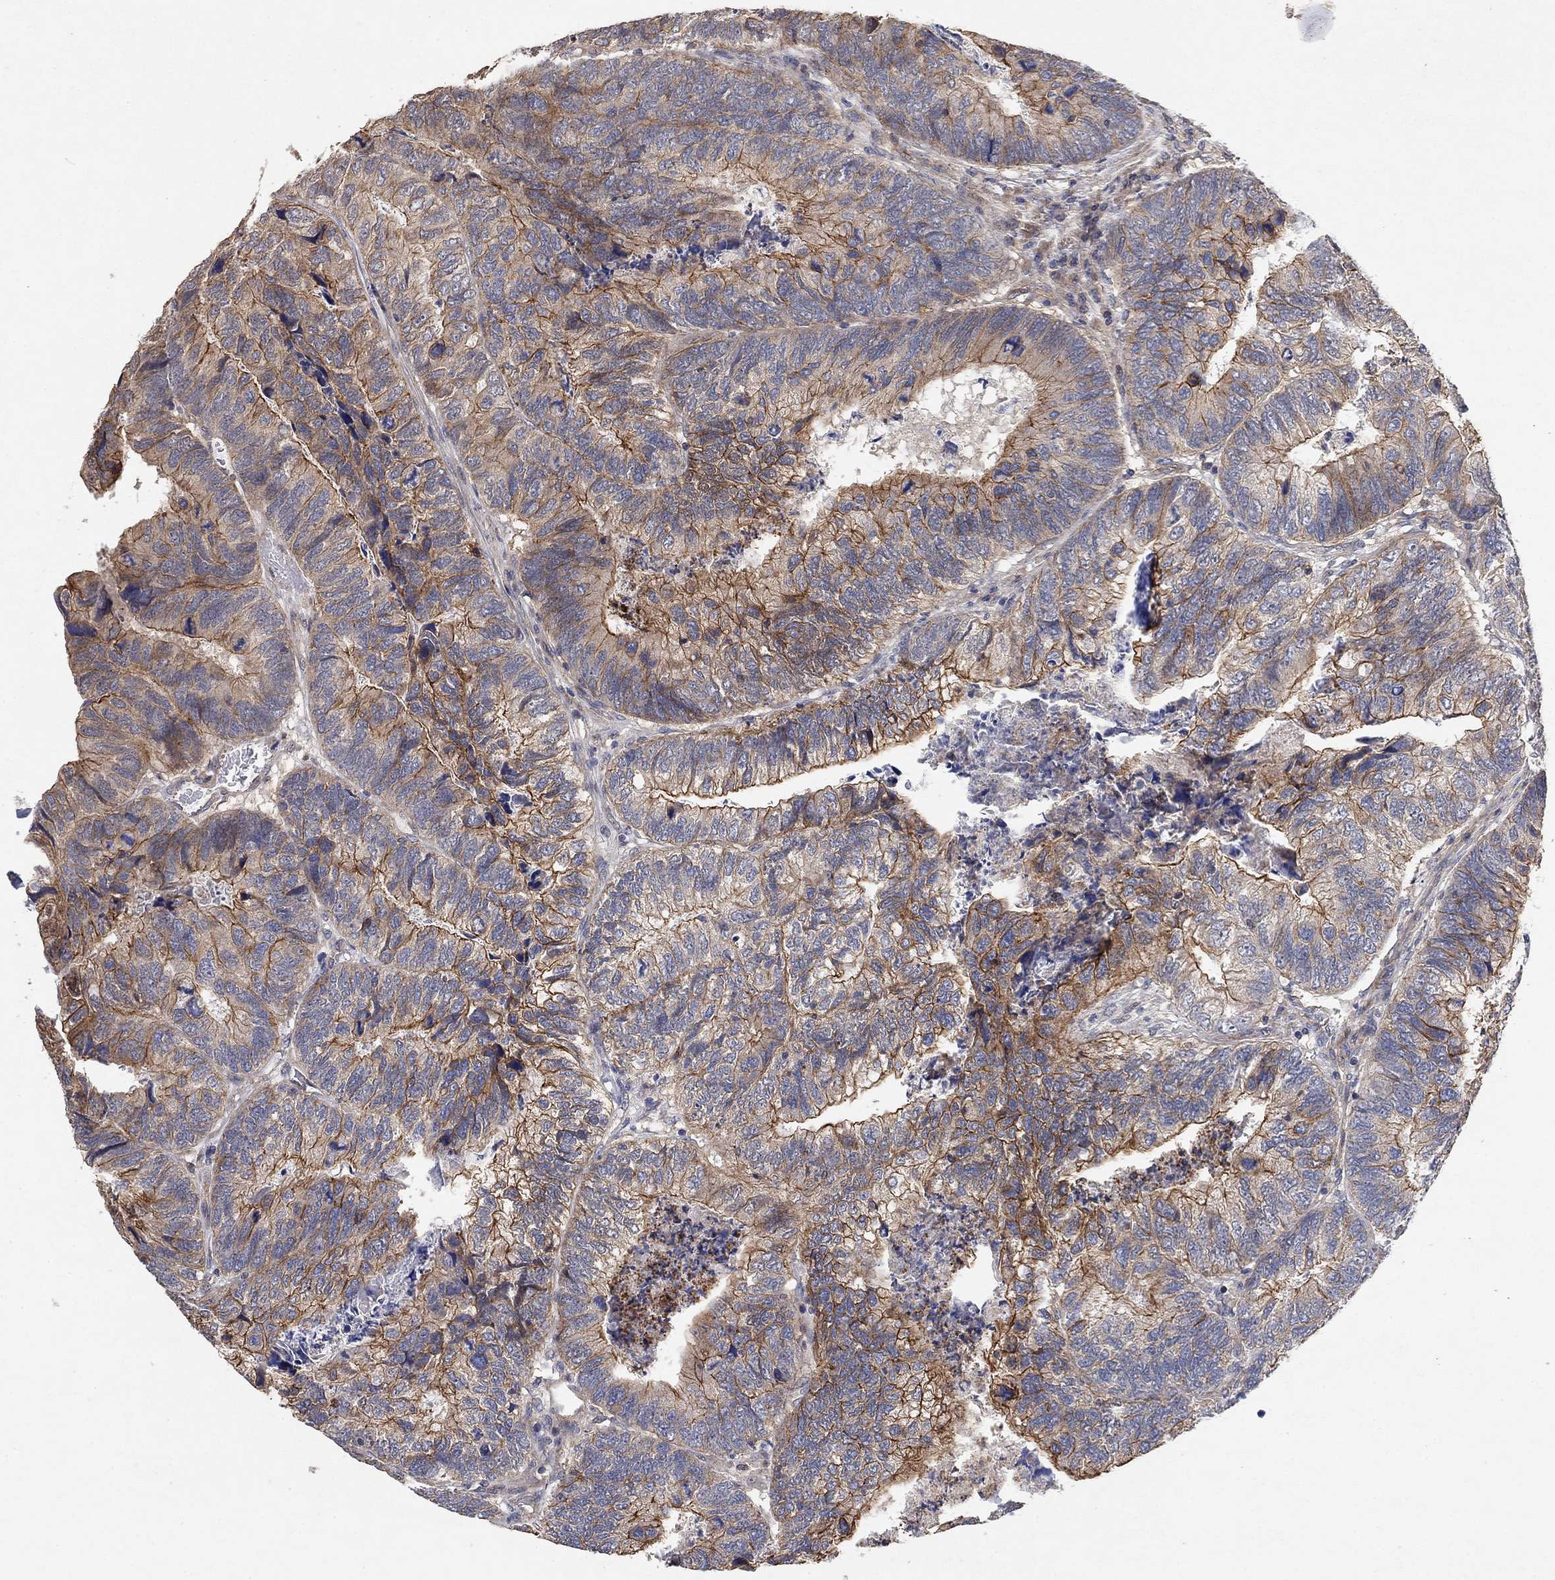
{"staining": {"intensity": "strong", "quantity": "<25%", "location": "cytoplasmic/membranous"}, "tissue": "colorectal cancer", "cell_type": "Tumor cells", "image_type": "cancer", "snomed": [{"axis": "morphology", "description": "Adenocarcinoma, NOS"}, {"axis": "topography", "description": "Colon"}], "caption": "Immunohistochemistry (IHC) image of colorectal cancer stained for a protein (brown), which displays medium levels of strong cytoplasmic/membranous expression in about <25% of tumor cells.", "gene": "MCUR1", "patient": {"sex": "female", "age": 67}}